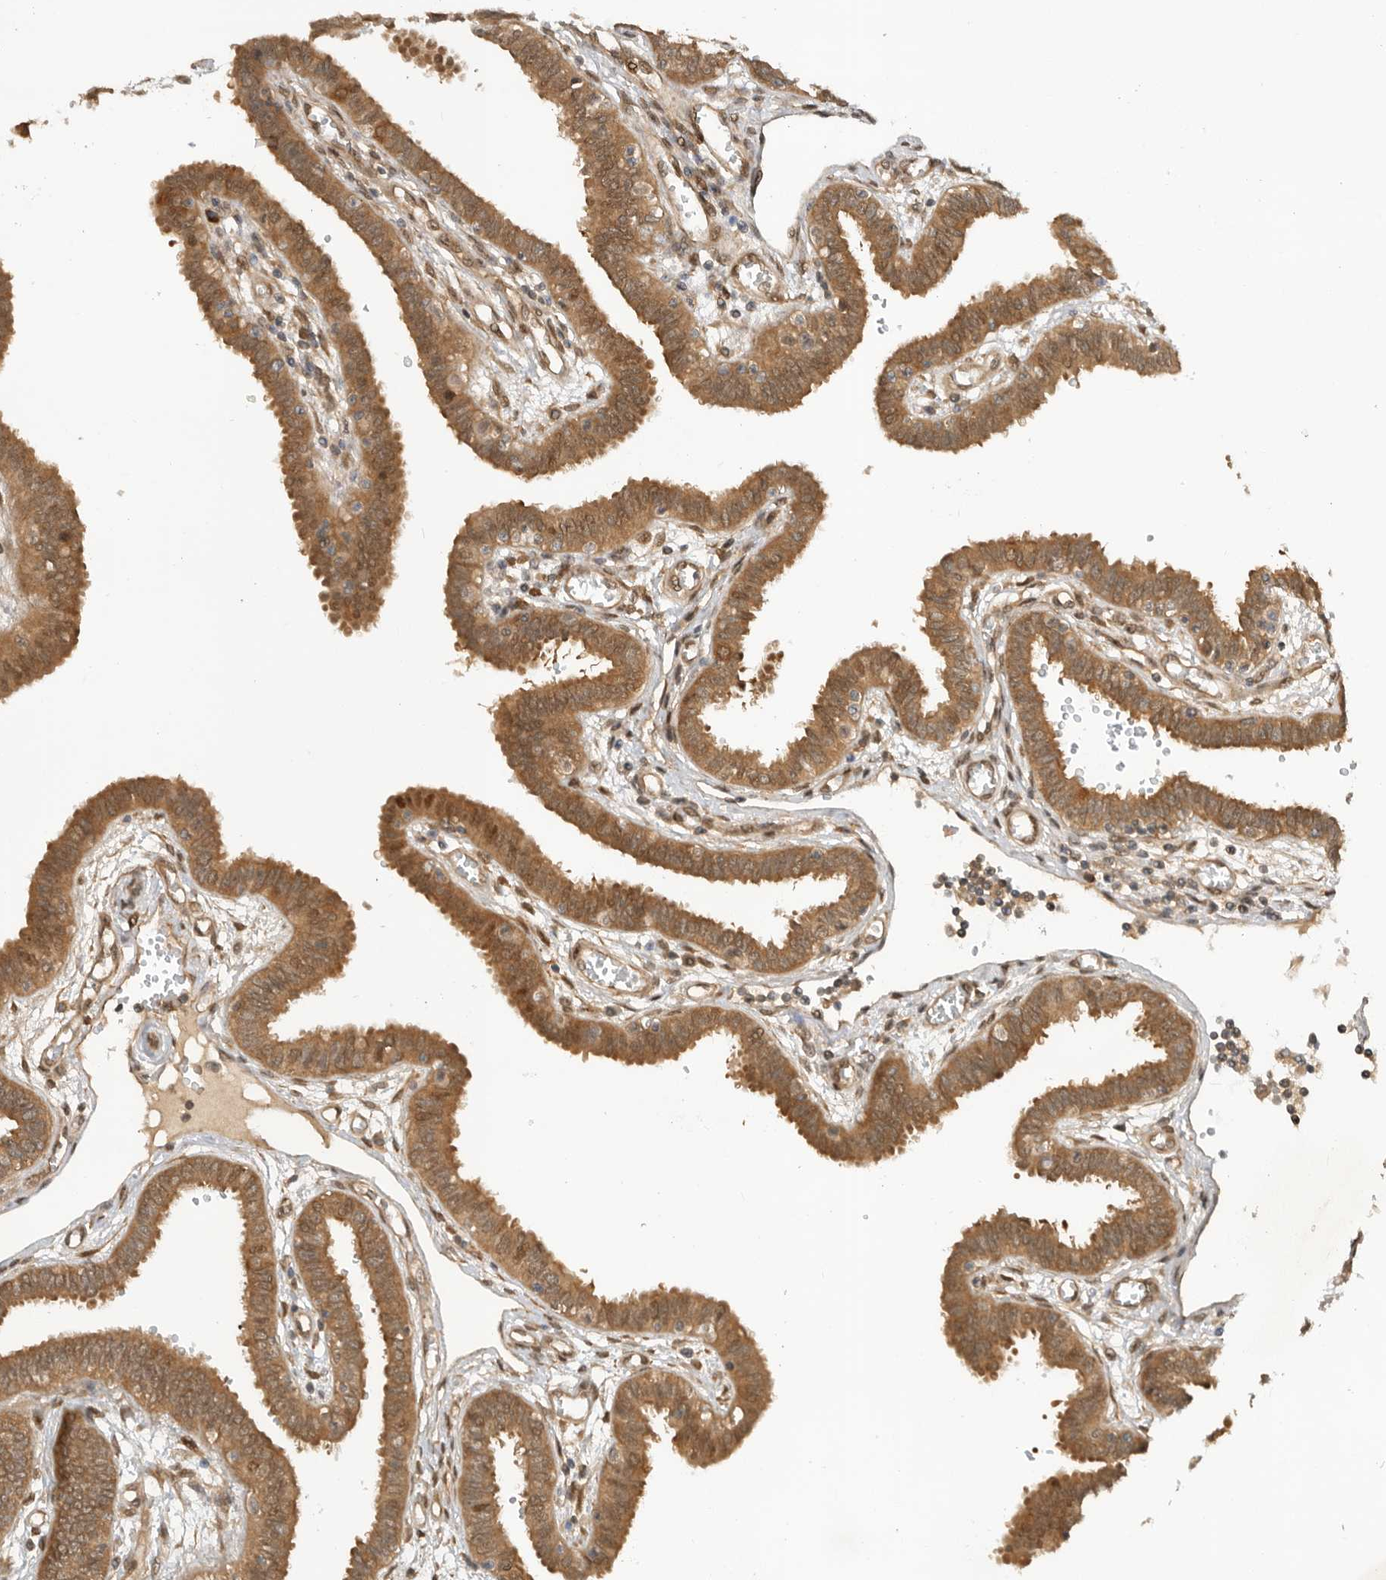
{"staining": {"intensity": "strong", "quantity": ">75%", "location": "cytoplasmic/membranous"}, "tissue": "fallopian tube", "cell_type": "Glandular cells", "image_type": "normal", "snomed": [{"axis": "morphology", "description": "Normal tissue, NOS"}, {"axis": "topography", "description": "Fallopian tube"}], "caption": "Immunohistochemistry (IHC) photomicrograph of unremarkable human fallopian tube stained for a protein (brown), which displays high levels of strong cytoplasmic/membranous positivity in about >75% of glandular cells.", "gene": "DCAF8", "patient": {"sex": "female", "age": 32}}